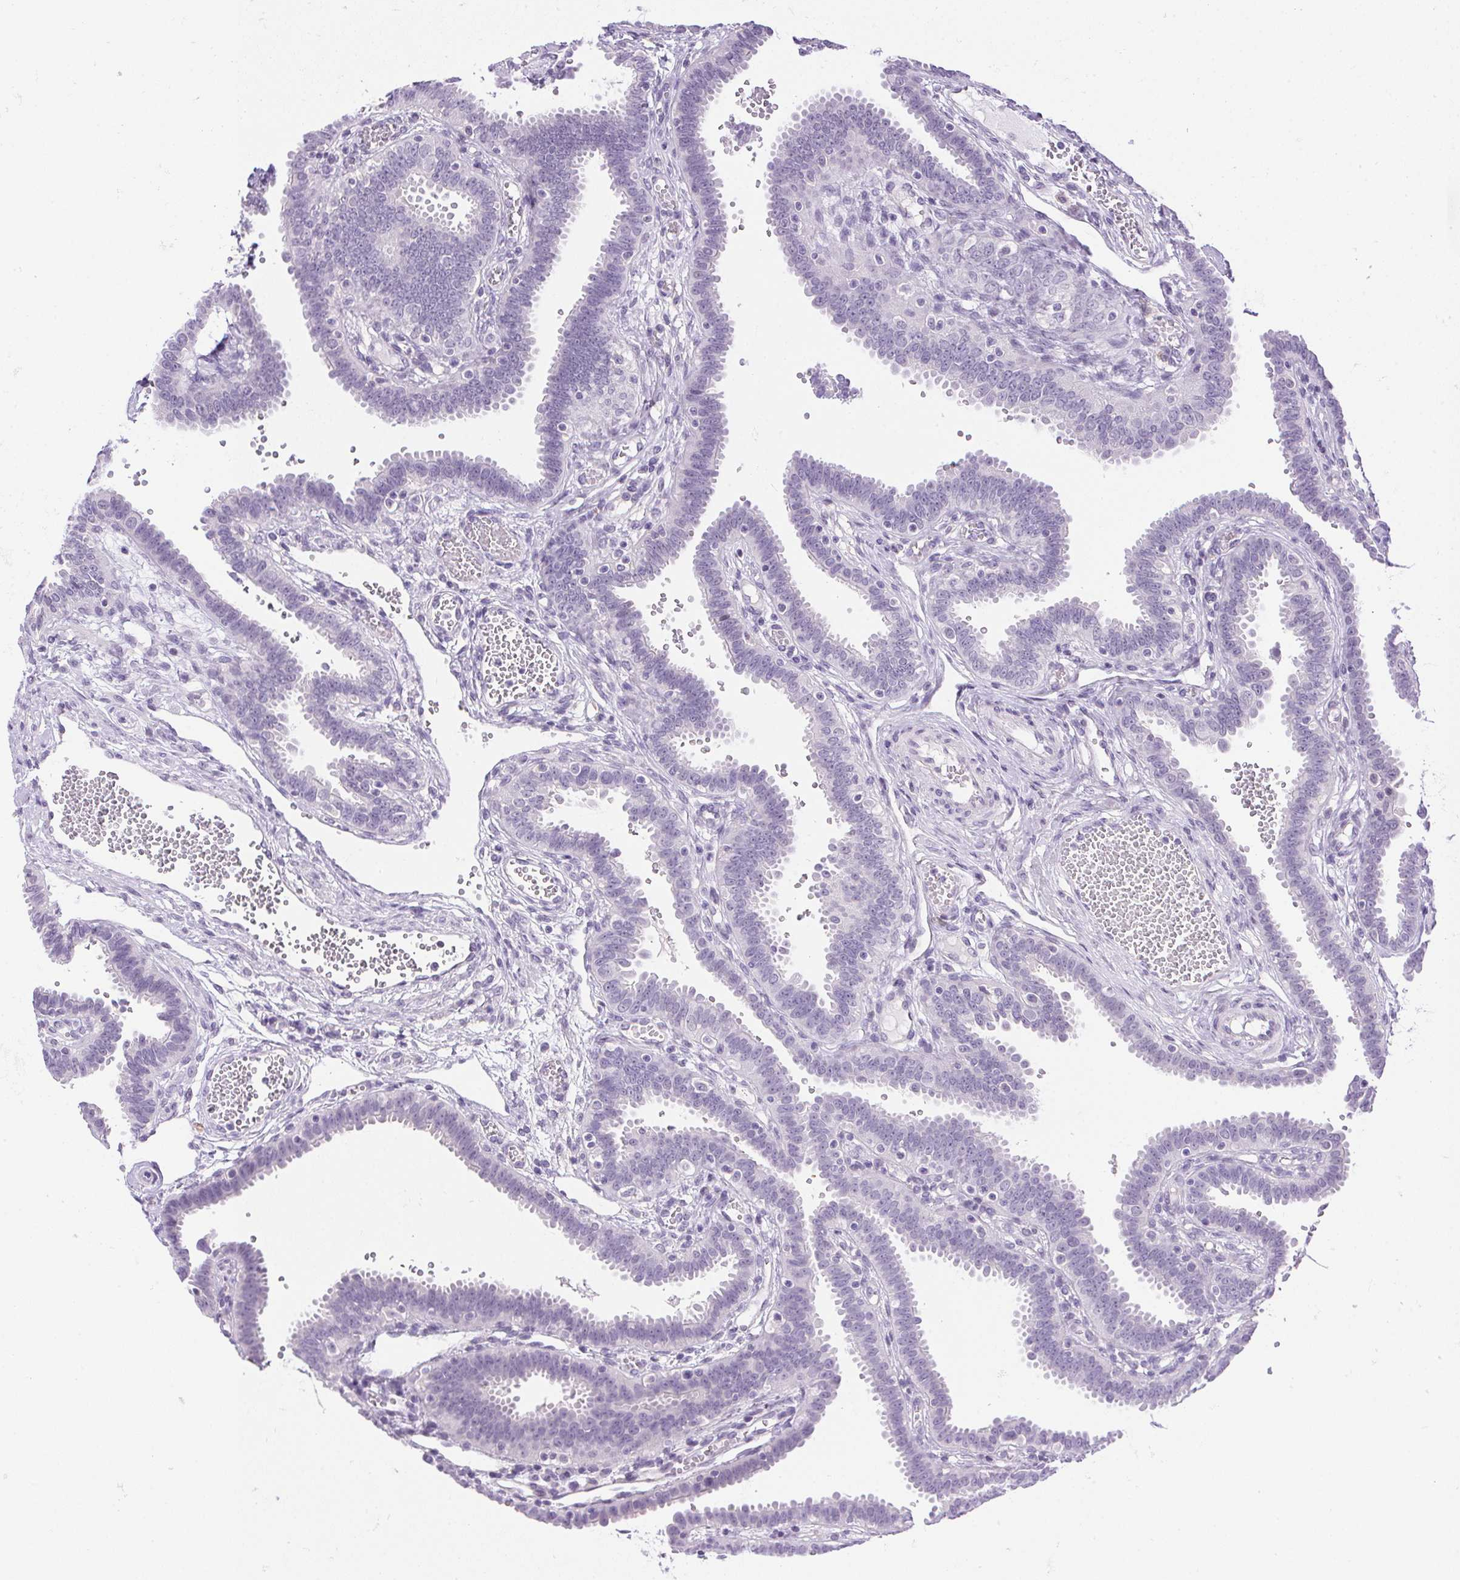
{"staining": {"intensity": "negative", "quantity": "none", "location": "none"}, "tissue": "fallopian tube", "cell_type": "Glandular cells", "image_type": "normal", "snomed": [{"axis": "morphology", "description": "Normal tissue, NOS"}, {"axis": "topography", "description": "Fallopian tube"}], "caption": "A histopathology image of fallopian tube stained for a protein displays no brown staining in glandular cells. The staining was performed using DAB to visualize the protein expression in brown, while the nuclei were stained in blue with hematoxylin (Magnification: 20x).", "gene": "PRL", "patient": {"sex": "female", "age": 37}}